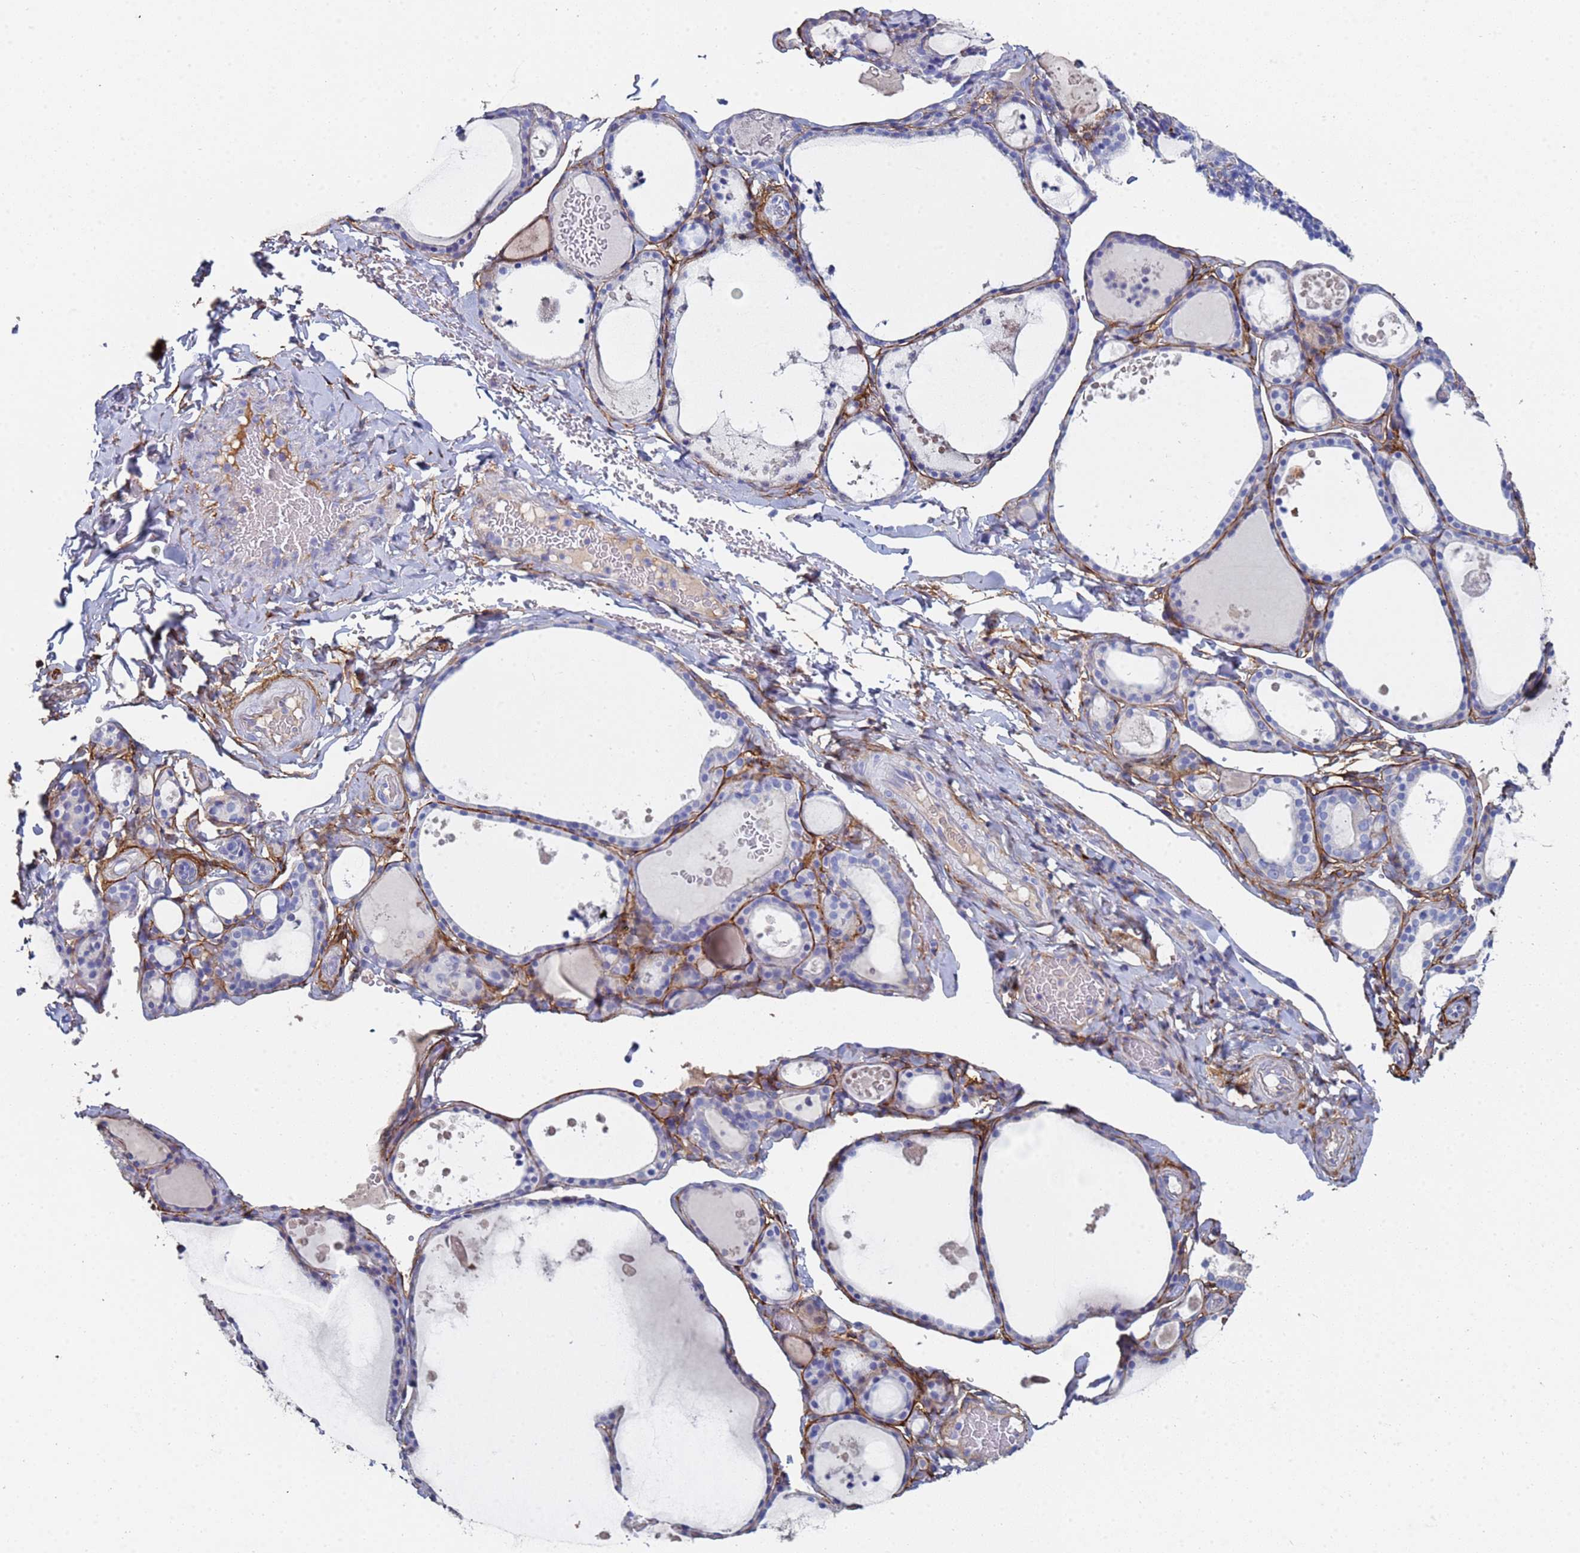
{"staining": {"intensity": "negative", "quantity": "none", "location": "none"}, "tissue": "thyroid gland", "cell_type": "Glandular cells", "image_type": "normal", "snomed": [{"axis": "morphology", "description": "Normal tissue, NOS"}, {"axis": "topography", "description": "Thyroid gland"}], "caption": "A photomicrograph of human thyroid gland is negative for staining in glandular cells.", "gene": "ABCA8", "patient": {"sex": "male", "age": 56}}